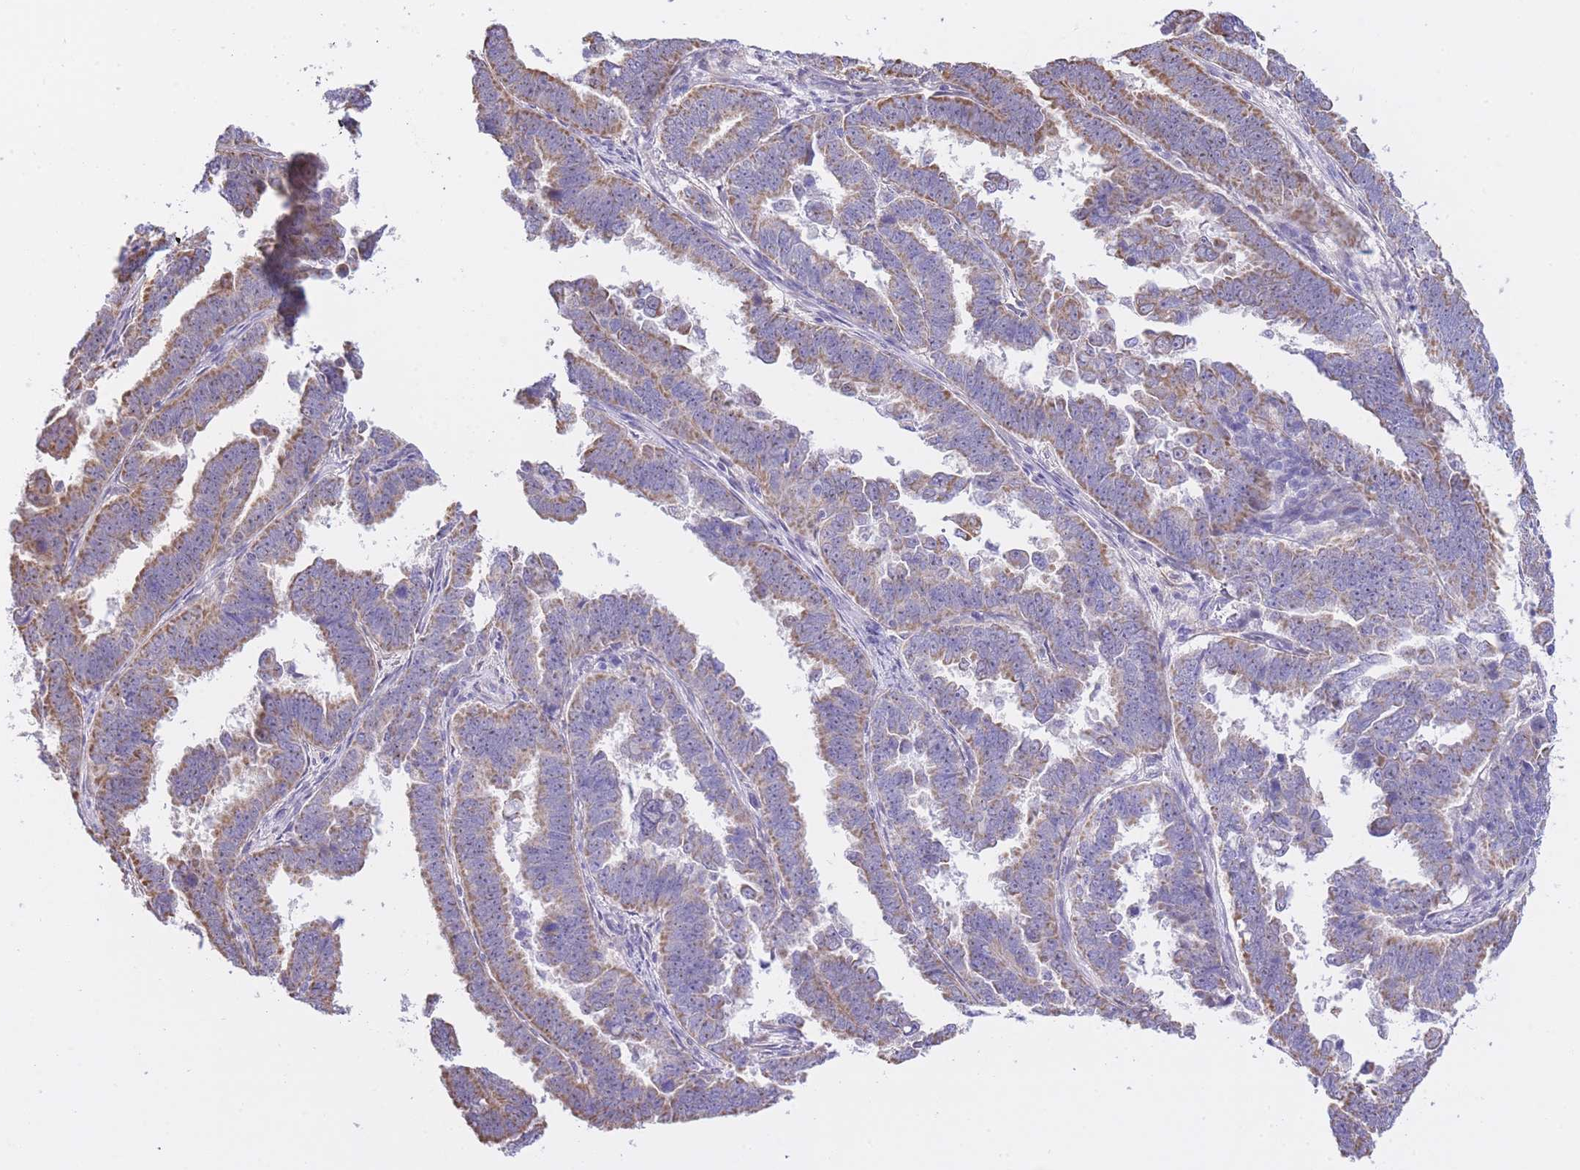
{"staining": {"intensity": "moderate", "quantity": "25%-75%", "location": "cytoplasmic/membranous"}, "tissue": "endometrial cancer", "cell_type": "Tumor cells", "image_type": "cancer", "snomed": [{"axis": "morphology", "description": "Adenocarcinoma, NOS"}, {"axis": "topography", "description": "Endometrium"}], "caption": "Endometrial cancer (adenocarcinoma) stained with DAB (3,3'-diaminobenzidine) immunohistochemistry shows medium levels of moderate cytoplasmic/membranous positivity in approximately 25%-75% of tumor cells.", "gene": "PGM1", "patient": {"sex": "female", "age": 75}}